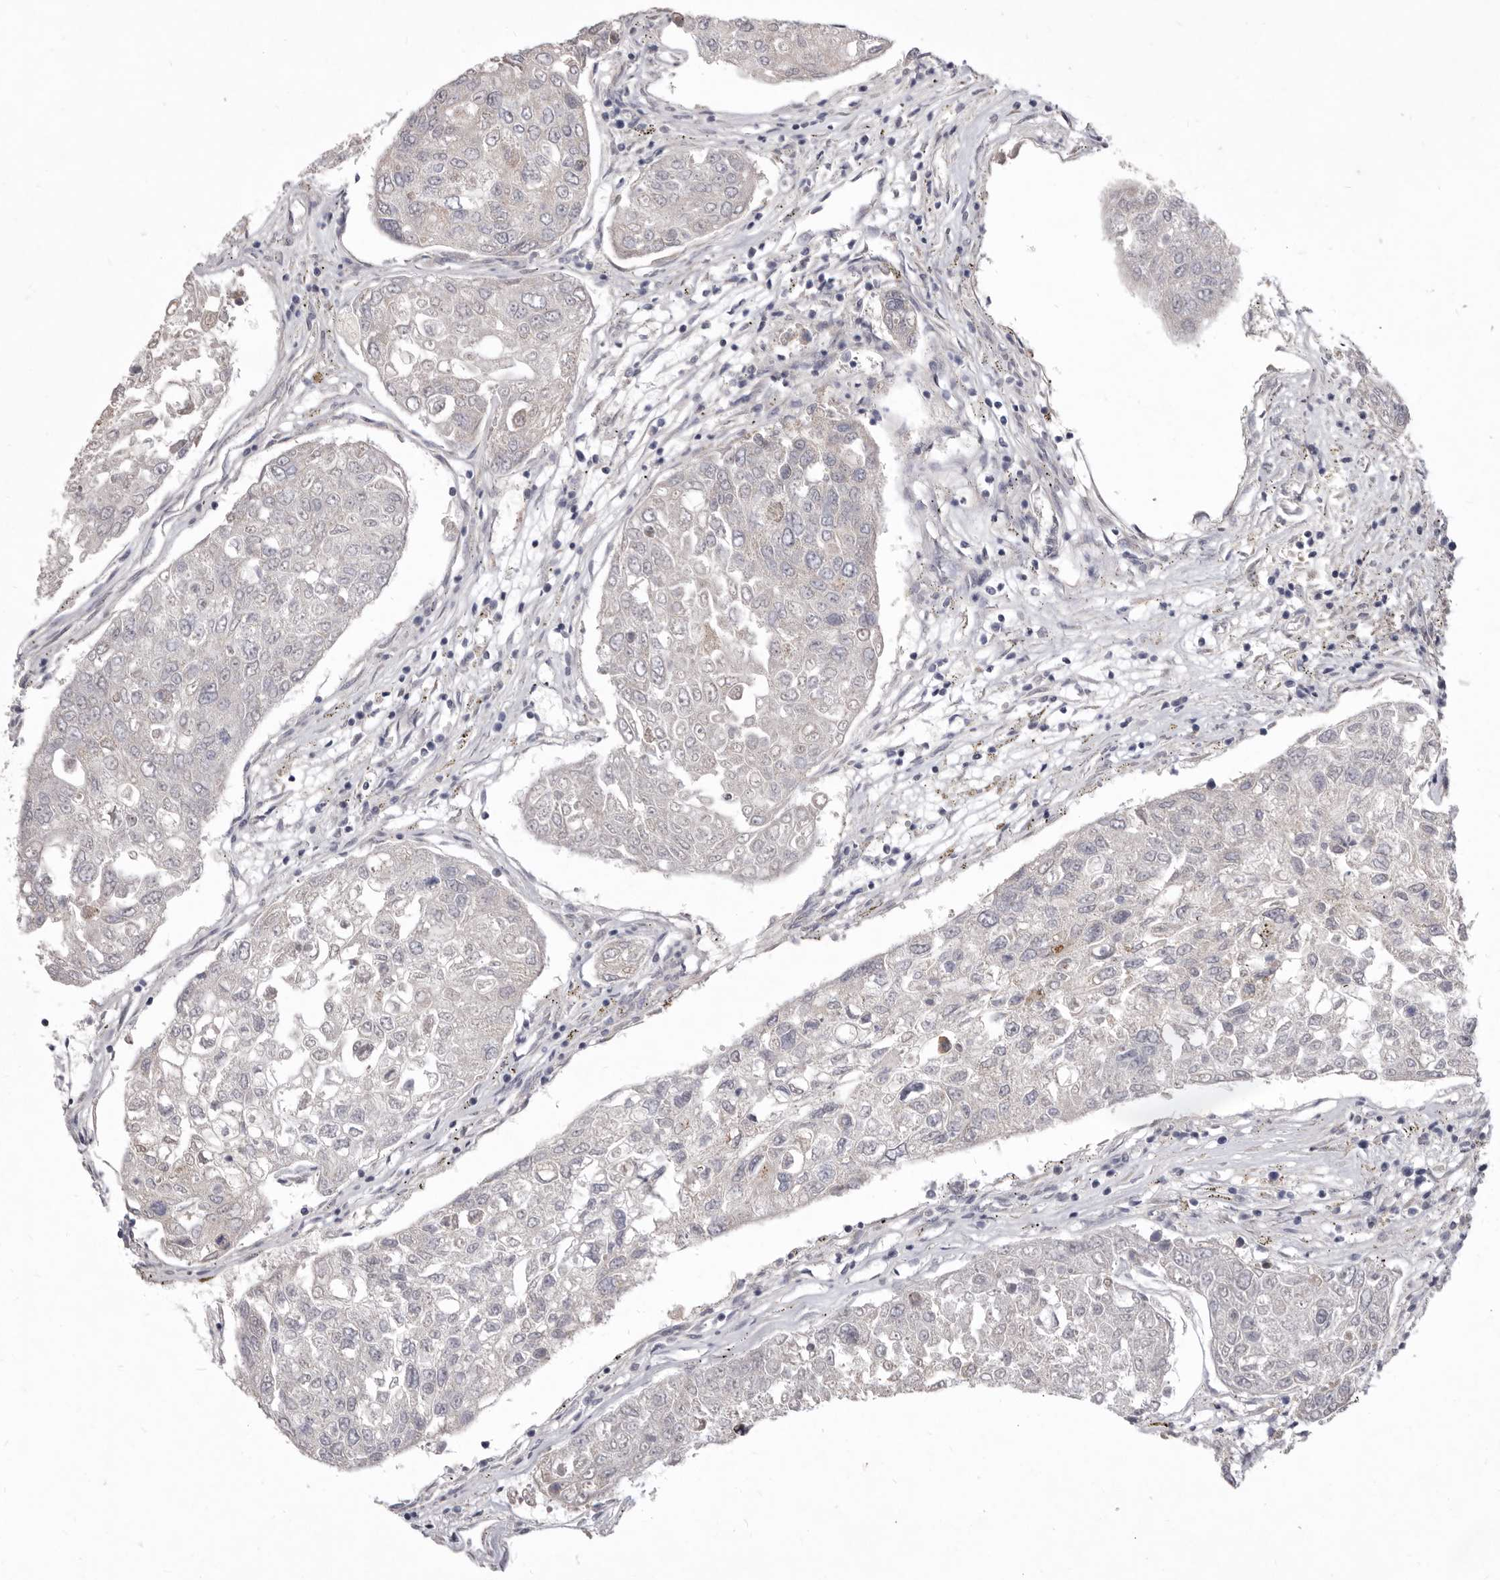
{"staining": {"intensity": "negative", "quantity": "none", "location": "none"}, "tissue": "urothelial cancer", "cell_type": "Tumor cells", "image_type": "cancer", "snomed": [{"axis": "morphology", "description": "Urothelial carcinoma, High grade"}, {"axis": "topography", "description": "Lymph node"}, {"axis": "topography", "description": "Urinary bladder"}], "caption": "High magnification brightfield microscopy of high-grade urothelial carcinoma stained with DAB (3,3'-diaminobenzidine) (brown) and counterstained with hematoxylin (blue): tumor cells show no significant staining.", "gene": "P2RX6", "patient": {"sex": "male", "age": 51}}